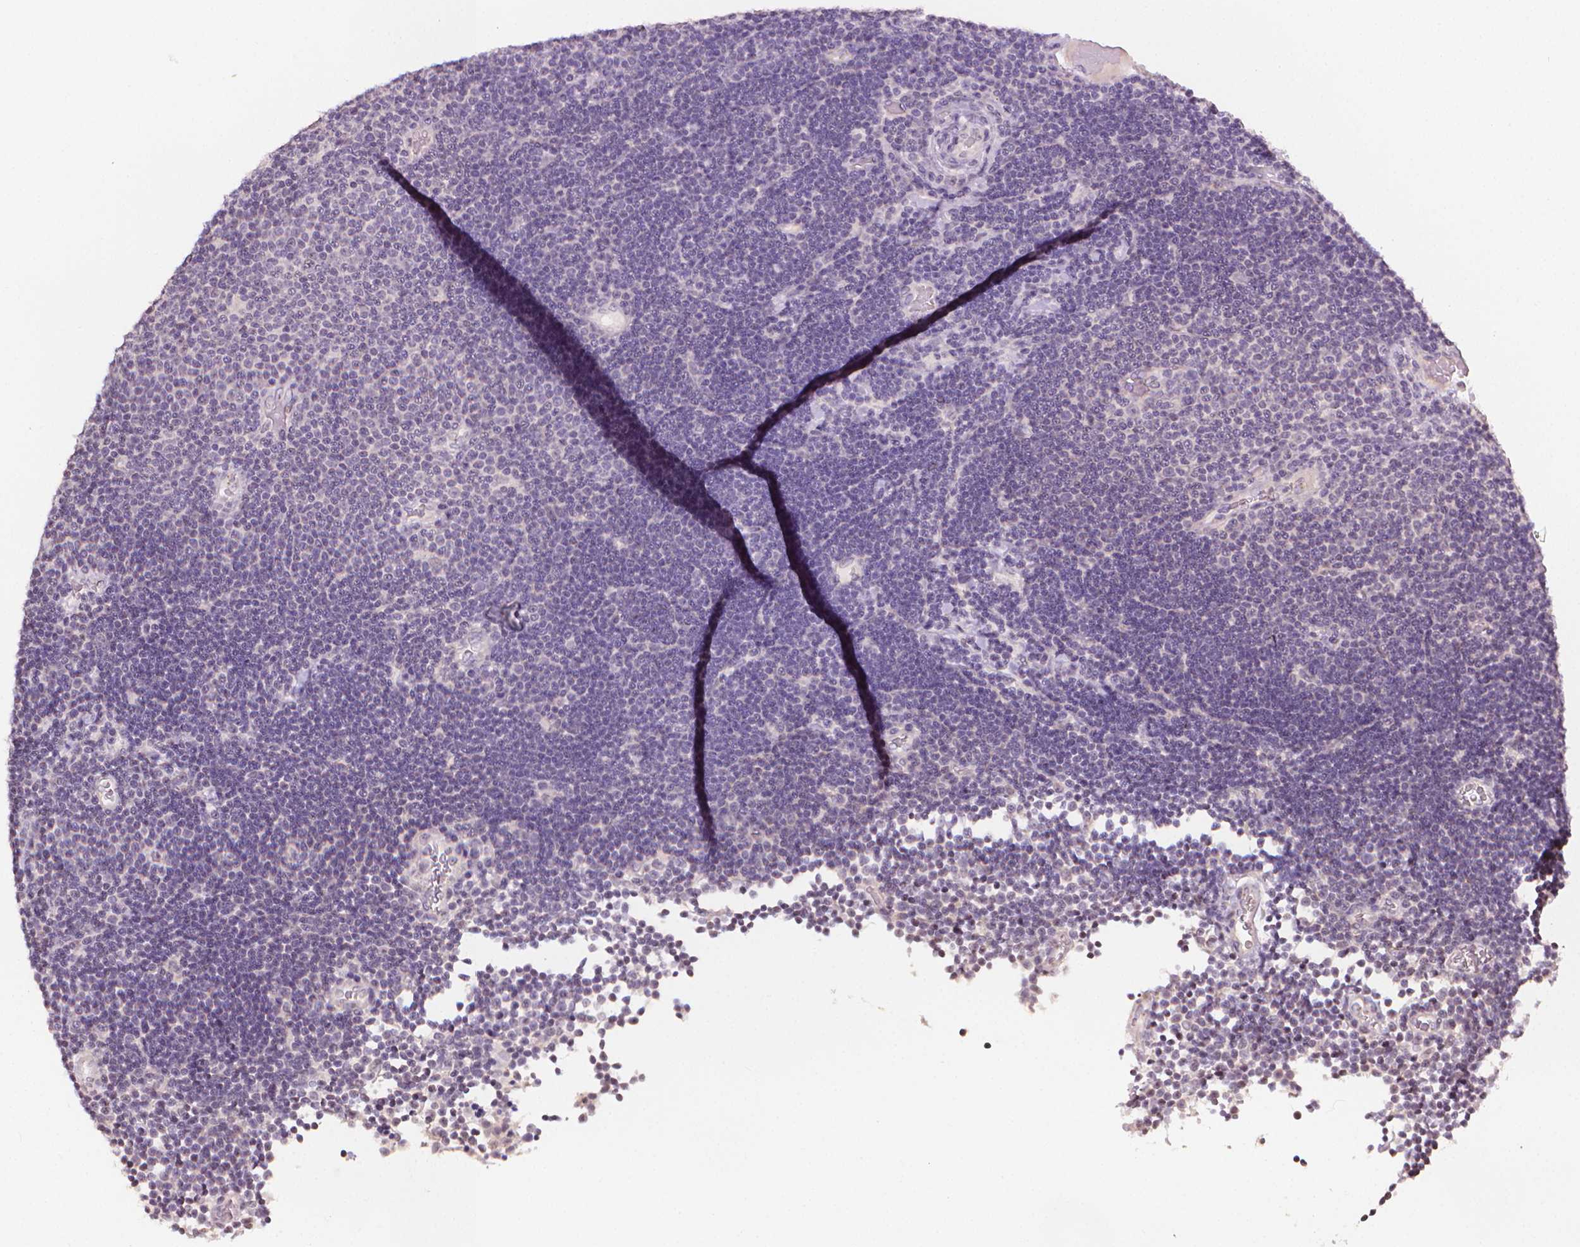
{"staining": {"intensity": "negative", "quantity": "none", "location": "none"}, "tissue": "lymphoma", "cell_type": "Tumor cells", "image_type": "cancer", "snomed": [{"axis": "morphology", "description": "Malignant lymphoma, non-Hodgkin's type, Low grade"}, {"axis": "topography", "description": "Brain"}], "caption": "DAB (3,3'-diaminobenzidine) immunohistochemical staining of human lymphoma reveals no significant positivity in tumor cells.", "gene": "NCAN", "patient": {"sex": "female", "age": 66}}